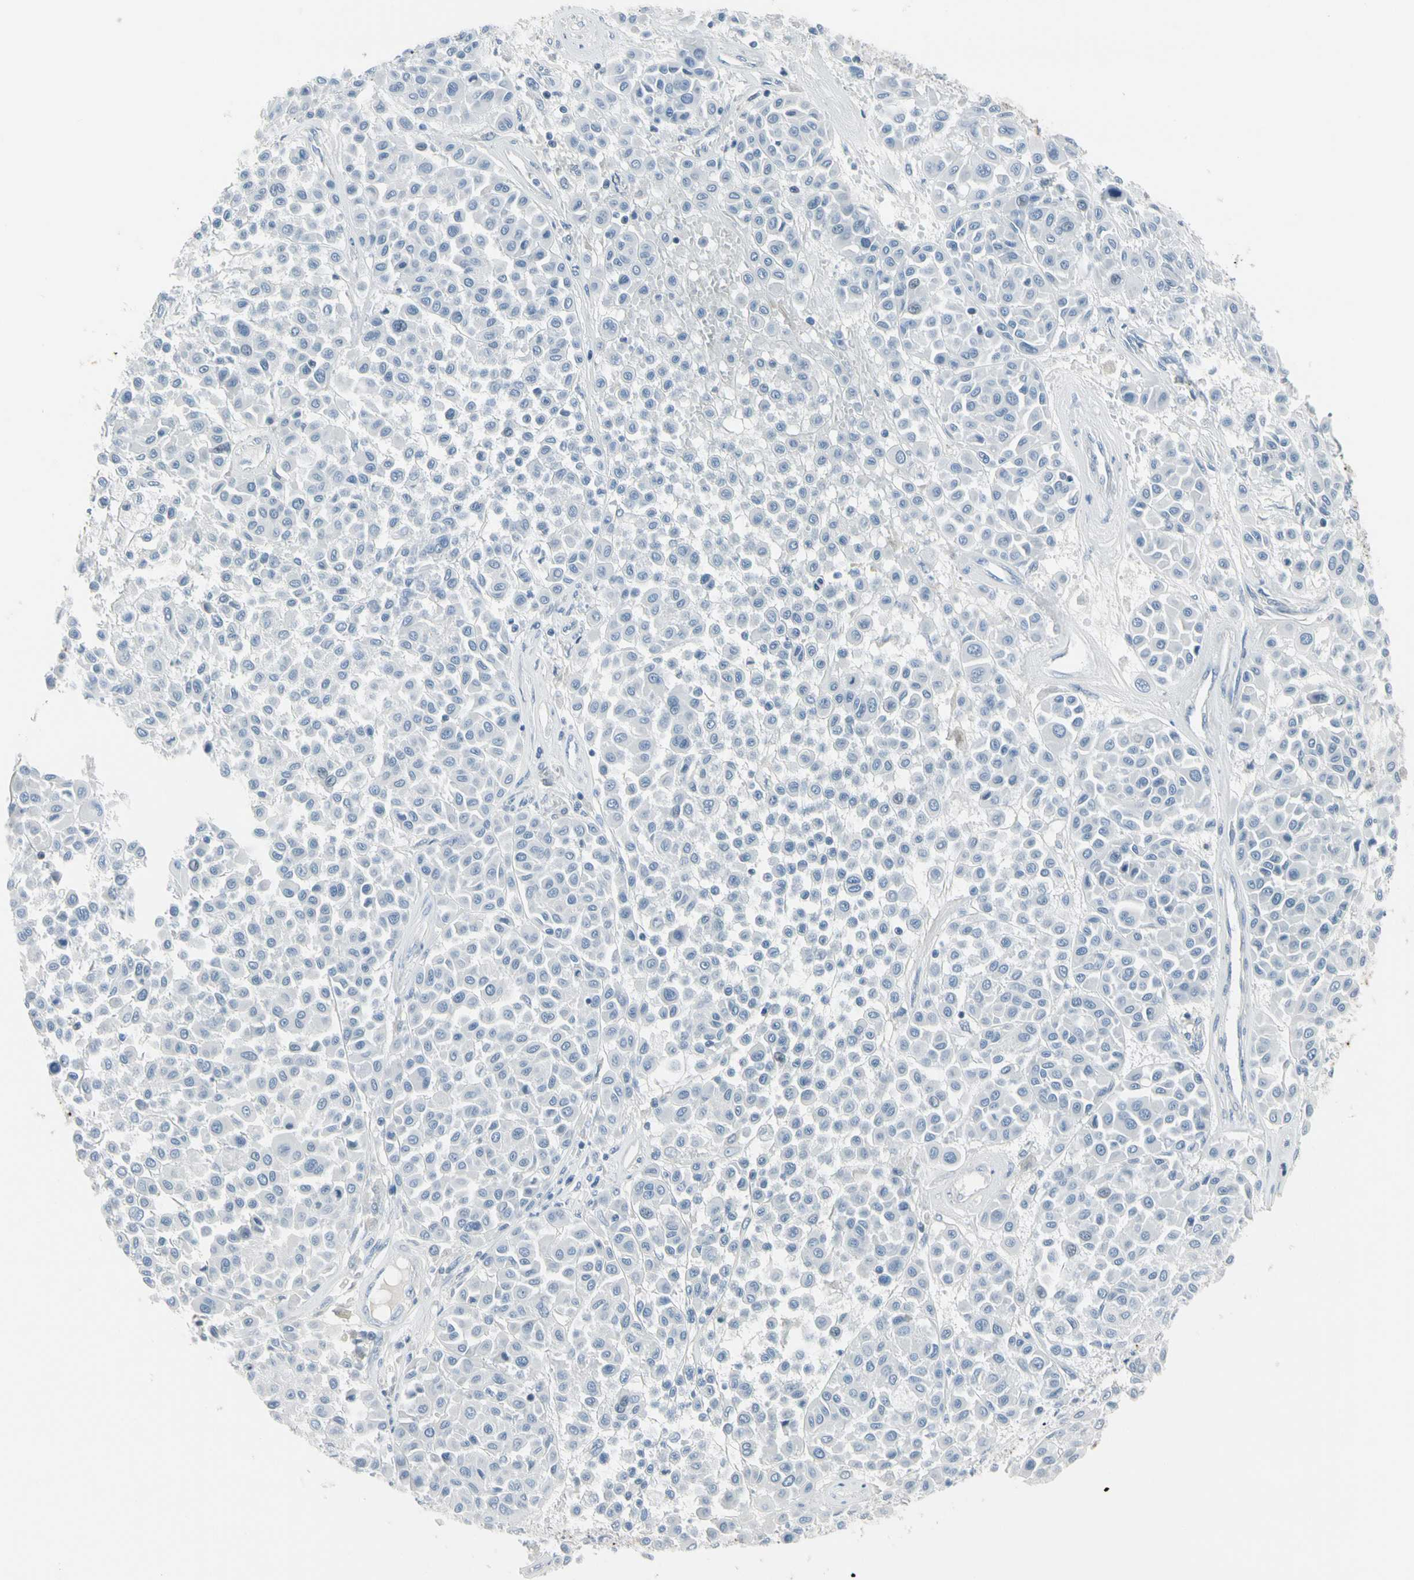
{"staining": {"intensity": "negative", "quantity": "none", "location": "none"}, "tissue": "melanoma", "cell_type": "Tumor cells", "image_type": "cancer", "snomed": [{"axis": "morphology", "description": "Malignant melanoma, Metastatic site"}, {"axis": "topography", "description": "Soft tissue"}], "caption": "Tumor cells show no significant staining in malignant melanoma (metastatic site).", "gene": "PIGR", "patient": {"sex": "male", "age": 41}}